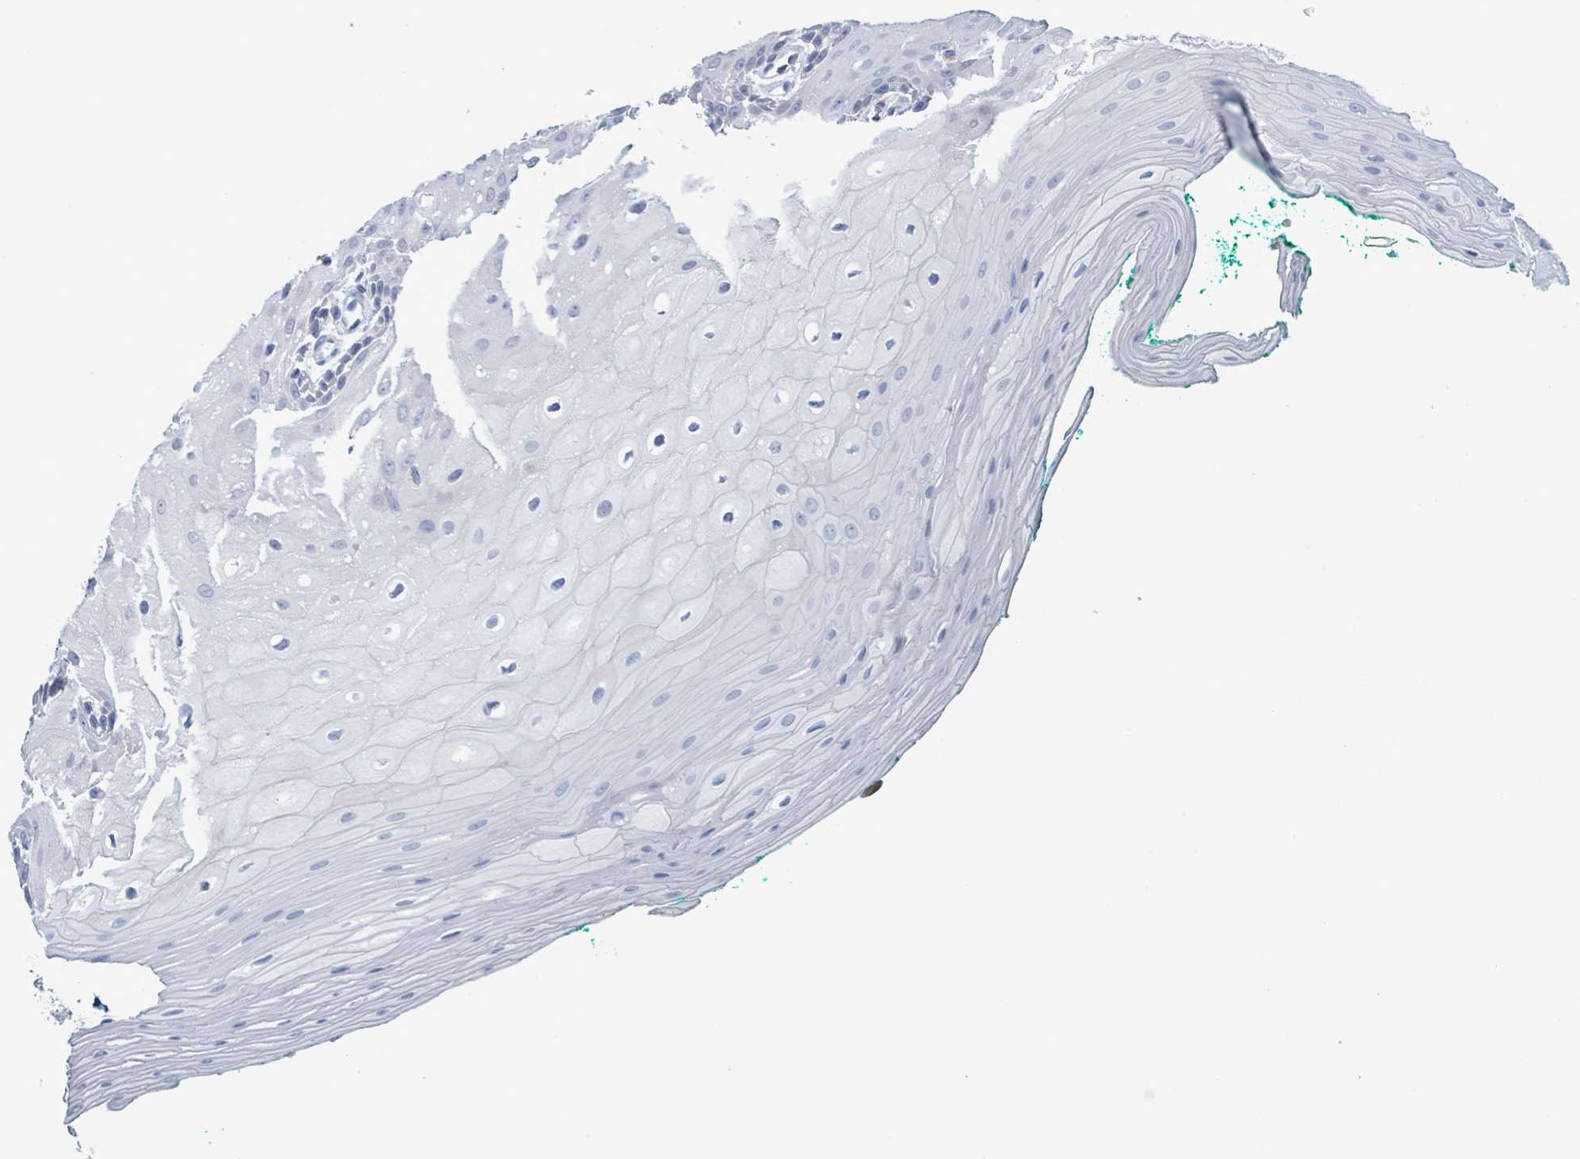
{"staining": {"intensity": "negative", "quantity": "none", "location": "none"}, "tissue": "oral mucosa", "cell_type": "Squamous epithelial cells", "image_type": "normal", "snomed": [{"axis": "morphology", "description": "Normal tissue, NOS"}, {"axis": "morphology", "description": "Squamous cell carcinoma, NOS"}, {"axis": "topography", "description": "Oral tissue"}, {"axis": "topography", "description": "Tounge, NOS"}, {"axis": "topography", "description": "Head-Neck"}], "caption": "IHC image of unremarkable oral mucosa: human oral mucosa stained with DAB demonstrates no significant protein positivity in squamous epithelial cells.", "gene": "AKR1C4", "patient": {"sex": "male", "age": 79}}